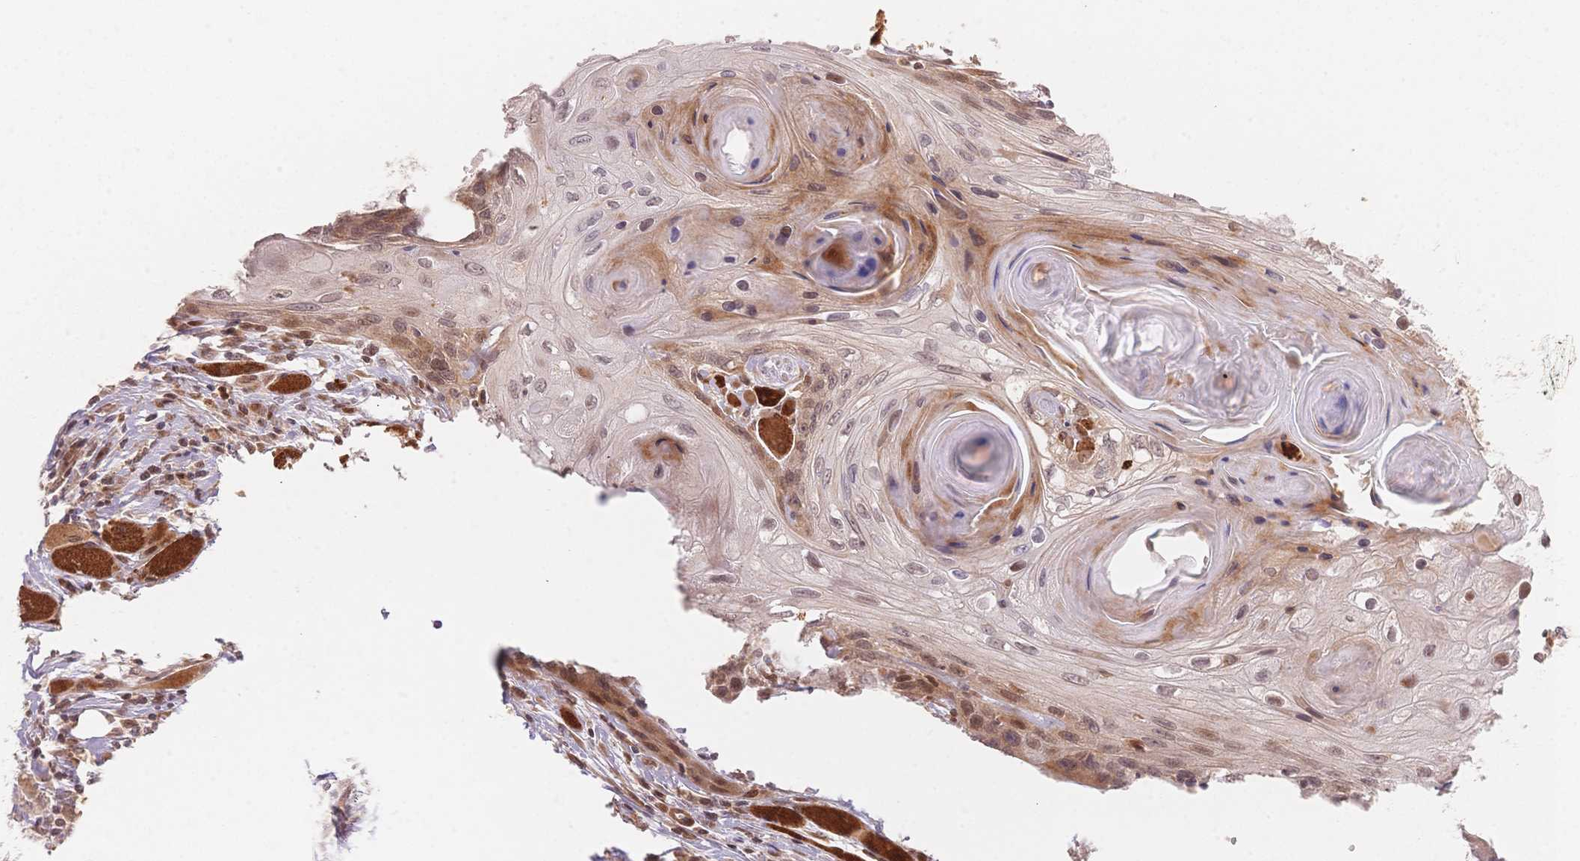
{"staining": {"intensity": "moderate", "quantity": "<25%", "location": "cytoplasmic/membranous,nuclear"}, "tissue": "head and neck cancer", "cell_type": "Tumor cells", "image_type": "cancer", "snomed": [{"axis": "morphology", "description": "Squamous cell carcinoma, NOS"}, {"axis": "topography", "description": "Oral tissue"}, {"axis": "topography", "description": "Head-Neck"}], "caption": "This is an image of immunohistochemistry staining of head and neck cancer, which shows moderate staining in the cytoplasmic/membranous and nuclear of tumor cells.", "gene": "STK39", "patient": {"sex": "male", "age": 58}}